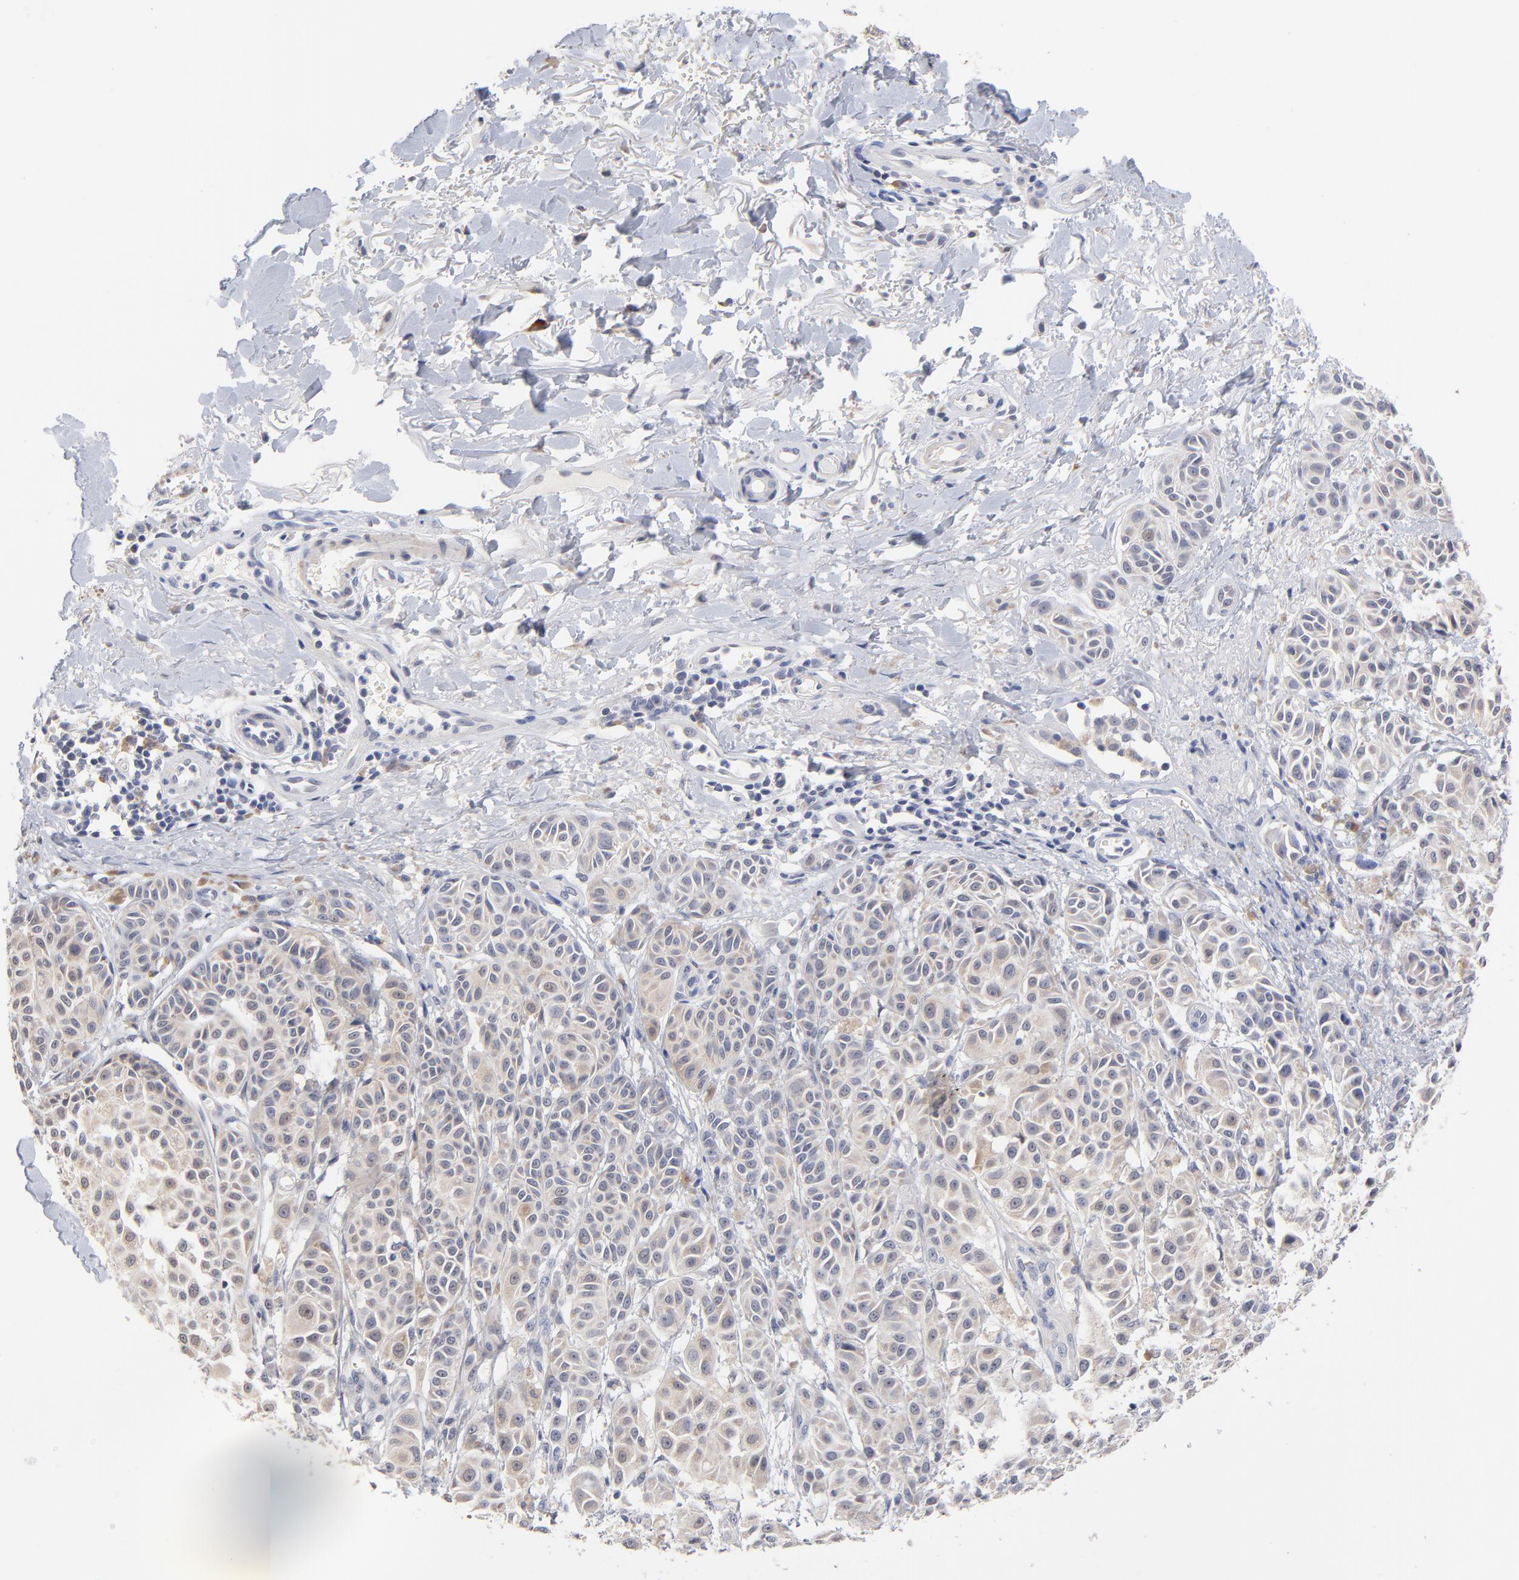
{"staining": {"intensity": "moderate", "quantity": "25%-75%", "location": "cytoplasmic/membranous"}, "tissue": "melanoma", "cell_type": "Tumor cells", "image_type": "cancer", "snomed": [{"axis": "morphology", "description": "Malignant melanoma, NOS"}, {"axis": "topography", "description": "Skin"}], "caption": "Protein expression analysis of human malignant melanoma reveals moderate cytoplasmic/membranous expression in about 25%-75% of tumor cells.", "gene": "TWNK", "patient": {"sex": "male", "age": 76}}